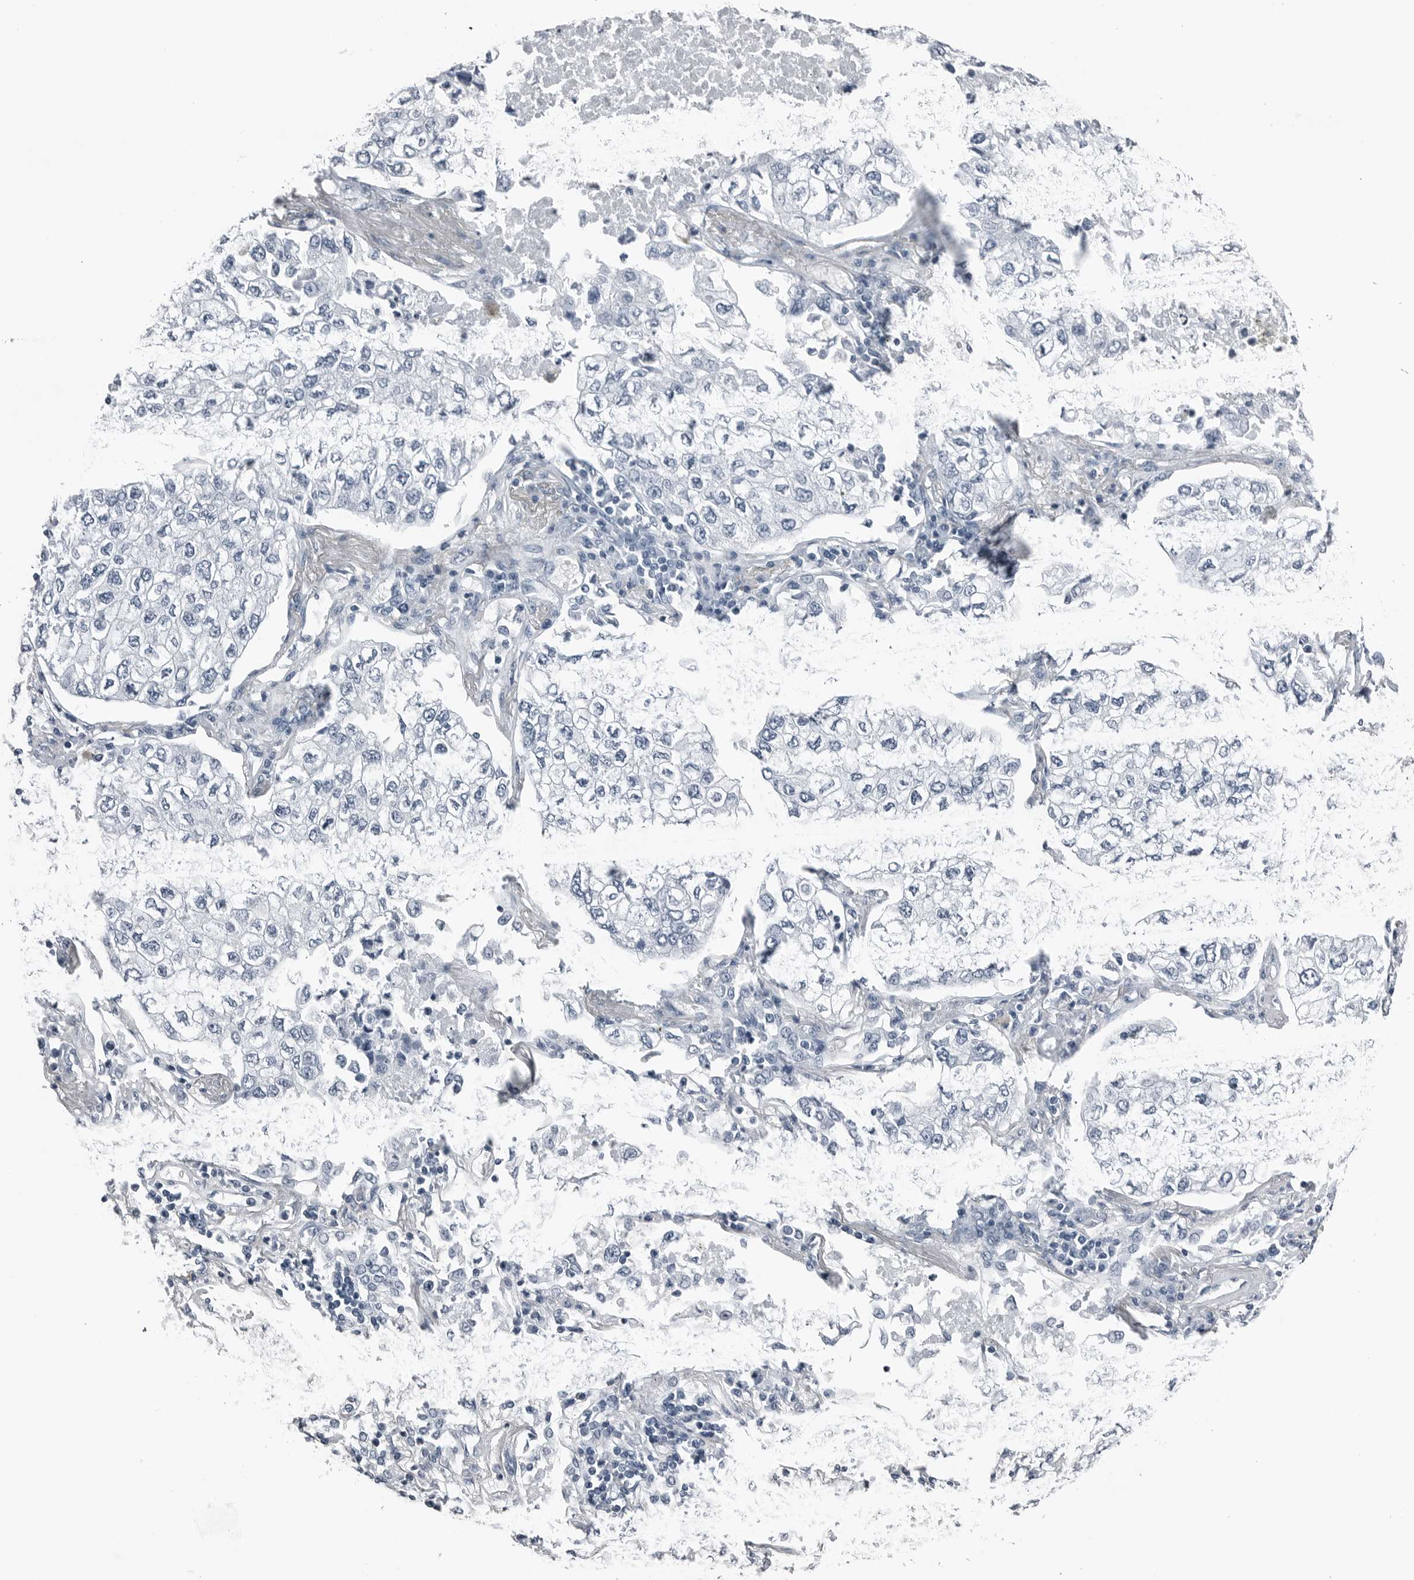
{"staining": {"intensity": "negative", "quantity": "none", "location": "none"}, "tissue": "lung cancer", "cell_type": "Tumor cells", "image_type": "cancer", "snomed": [{"axis": "morphology", "description": "Adenocarcinoma, NOS"}, {"axis": "topography", "description": "Lung"}], "caption": "A high-resolution histopathology image shows IHC staining of lung adenocarcinoma, which reveals no significant staining in tumor cells.", "gene": "SPINK1", "patient": {"sex": "male", "age": 63}}